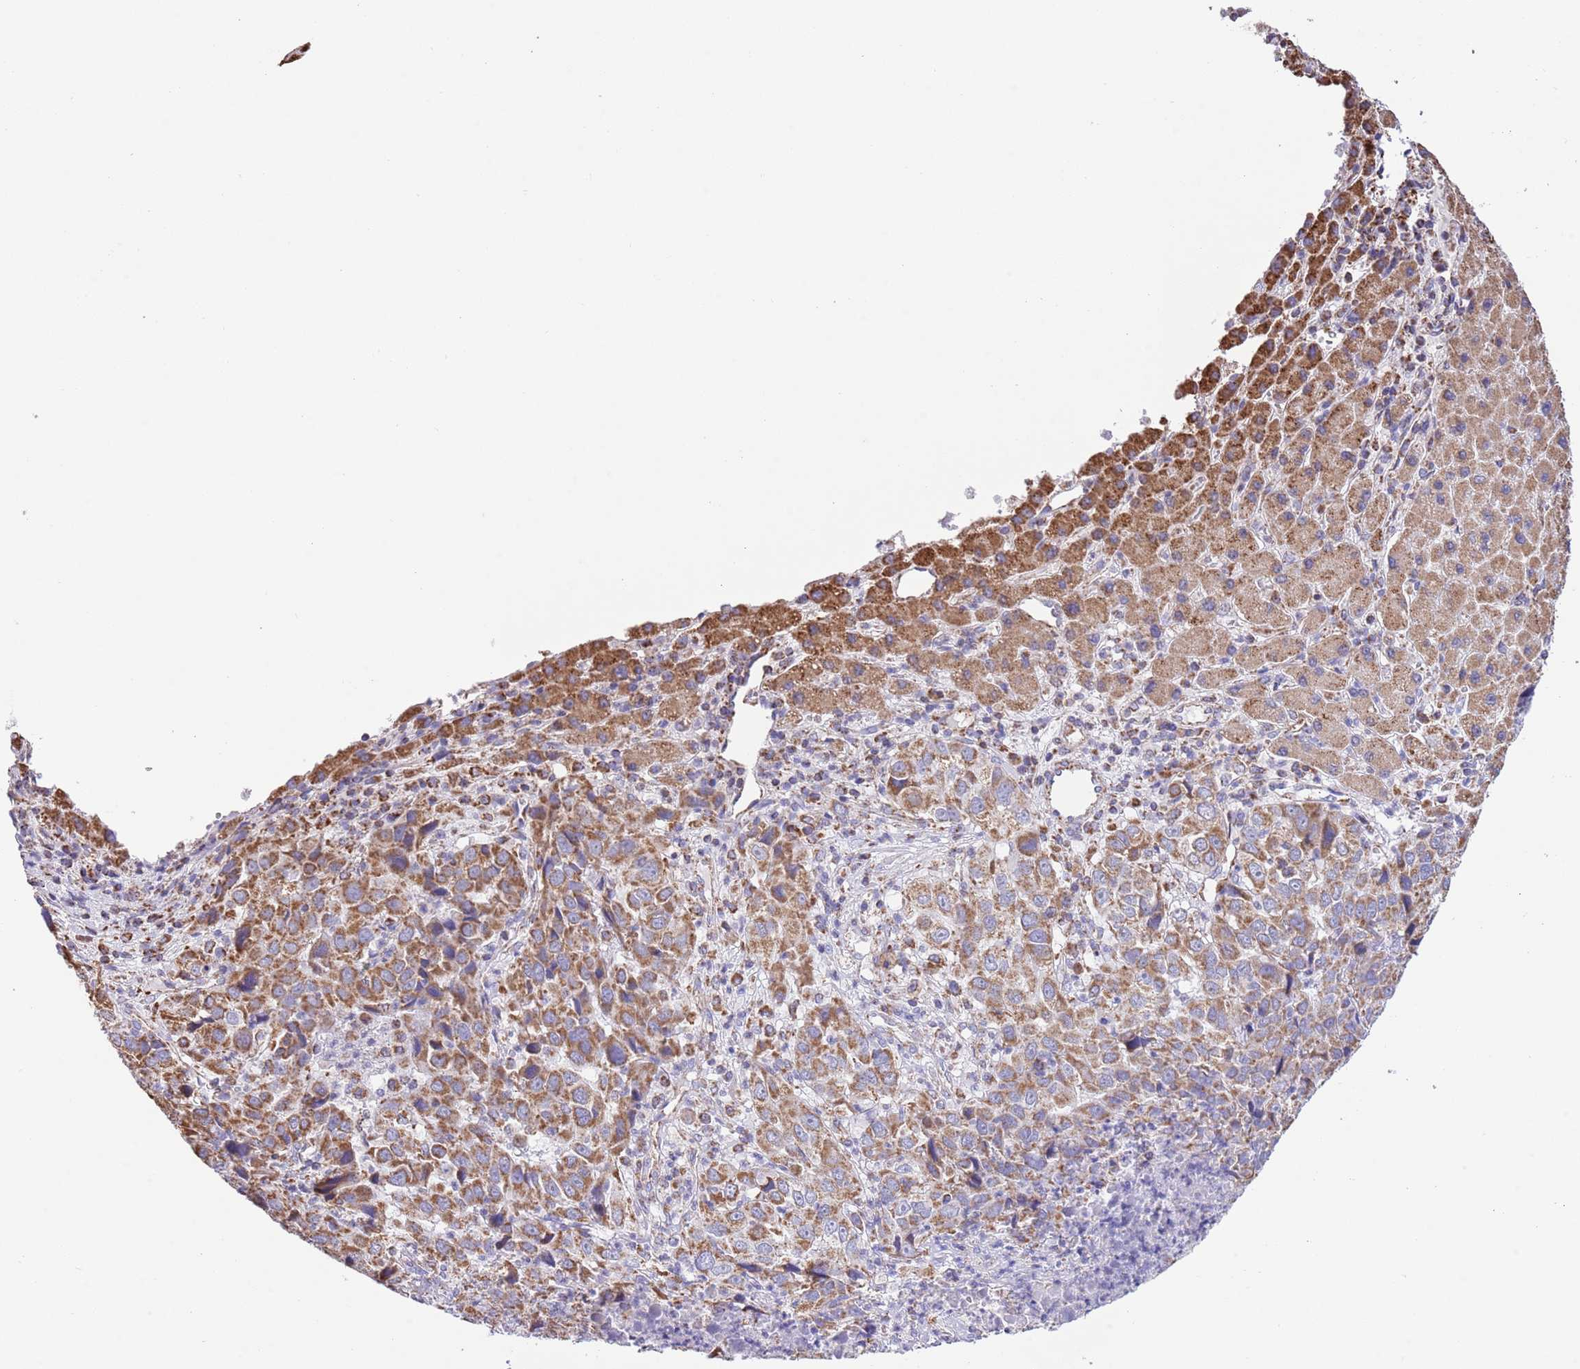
{"staining": {"intensity": "moderate", "quantity": ">75%", "location": "cytoplasmic/membranous"}, "tissue": "liver cancer", "cell_type": "Tumor cells", "image_type": "cancer", "snomed": [{"axis": "morphology", "description": "Carcinoma, Hepatocellular, NOS"}, {"axis": "topography", "description": "Liver"}], "caption": "High-power microscopy captured an IHC image of liver hepatocellular carcinoma, revealing moderate cytoplasmic/membranous expression in about >75% of tumor cells.", "gene": "TEKTIP1", "patient": {"sex": "male", "age": 63}}